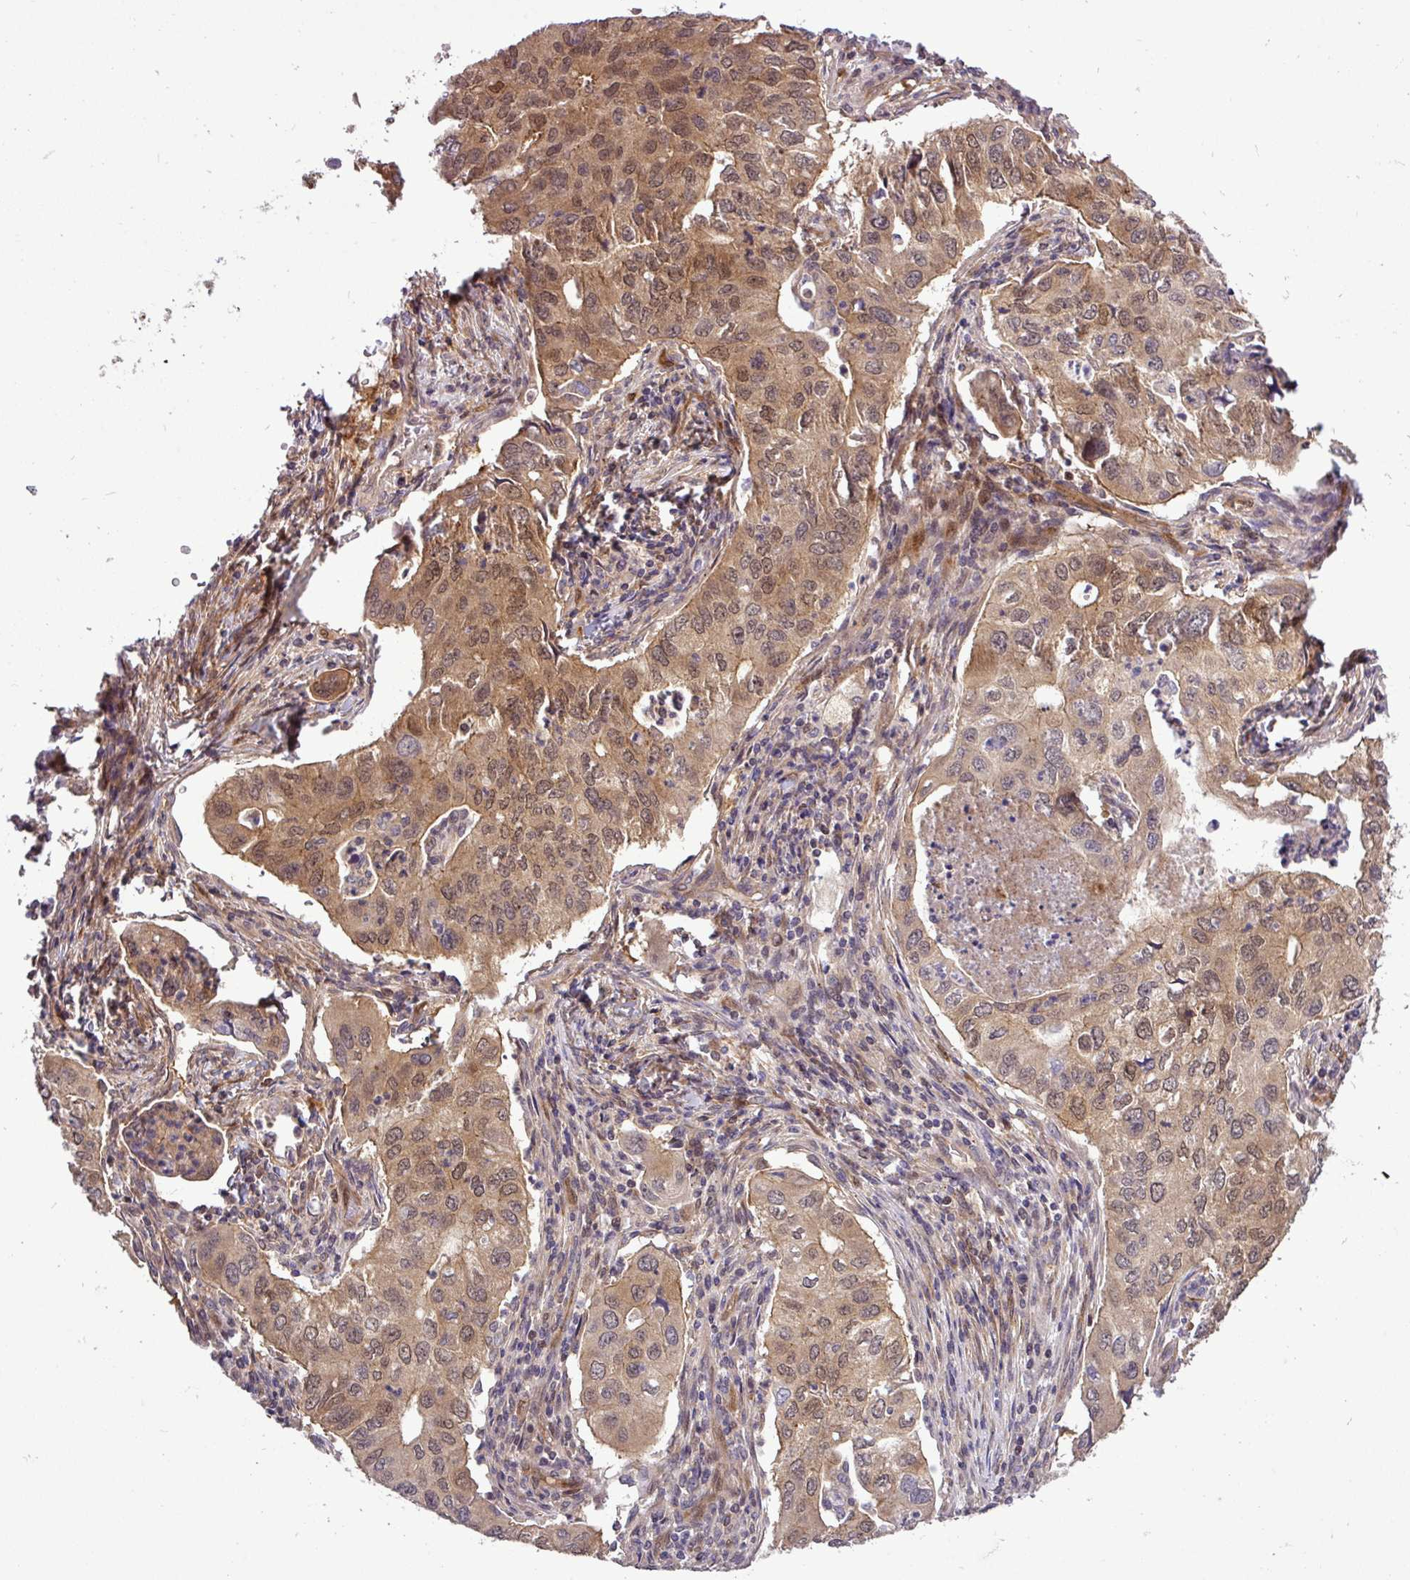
{"staining": {"intensity": "moderate", "quantity": ">75%", "location": "cytoplasmic/membranous,nuclear"}, "tissue": "lung cancer", "cell_type": "Tumor cells", "image_type": "cancer", "snomed": [{"axis": "morphology", "description": "Adenocarcinoma, NOS"}, {"axis": "topography", "description": "Lung"}], "caption": "Tumor cells reveal moderate cytoplasmic/membranous and nuclear positivity in about >75% of cells in lung cancer (adenocarcinoma).", "gene": "CARHSP1", "patient": {"sex": "male", "age": 48}}